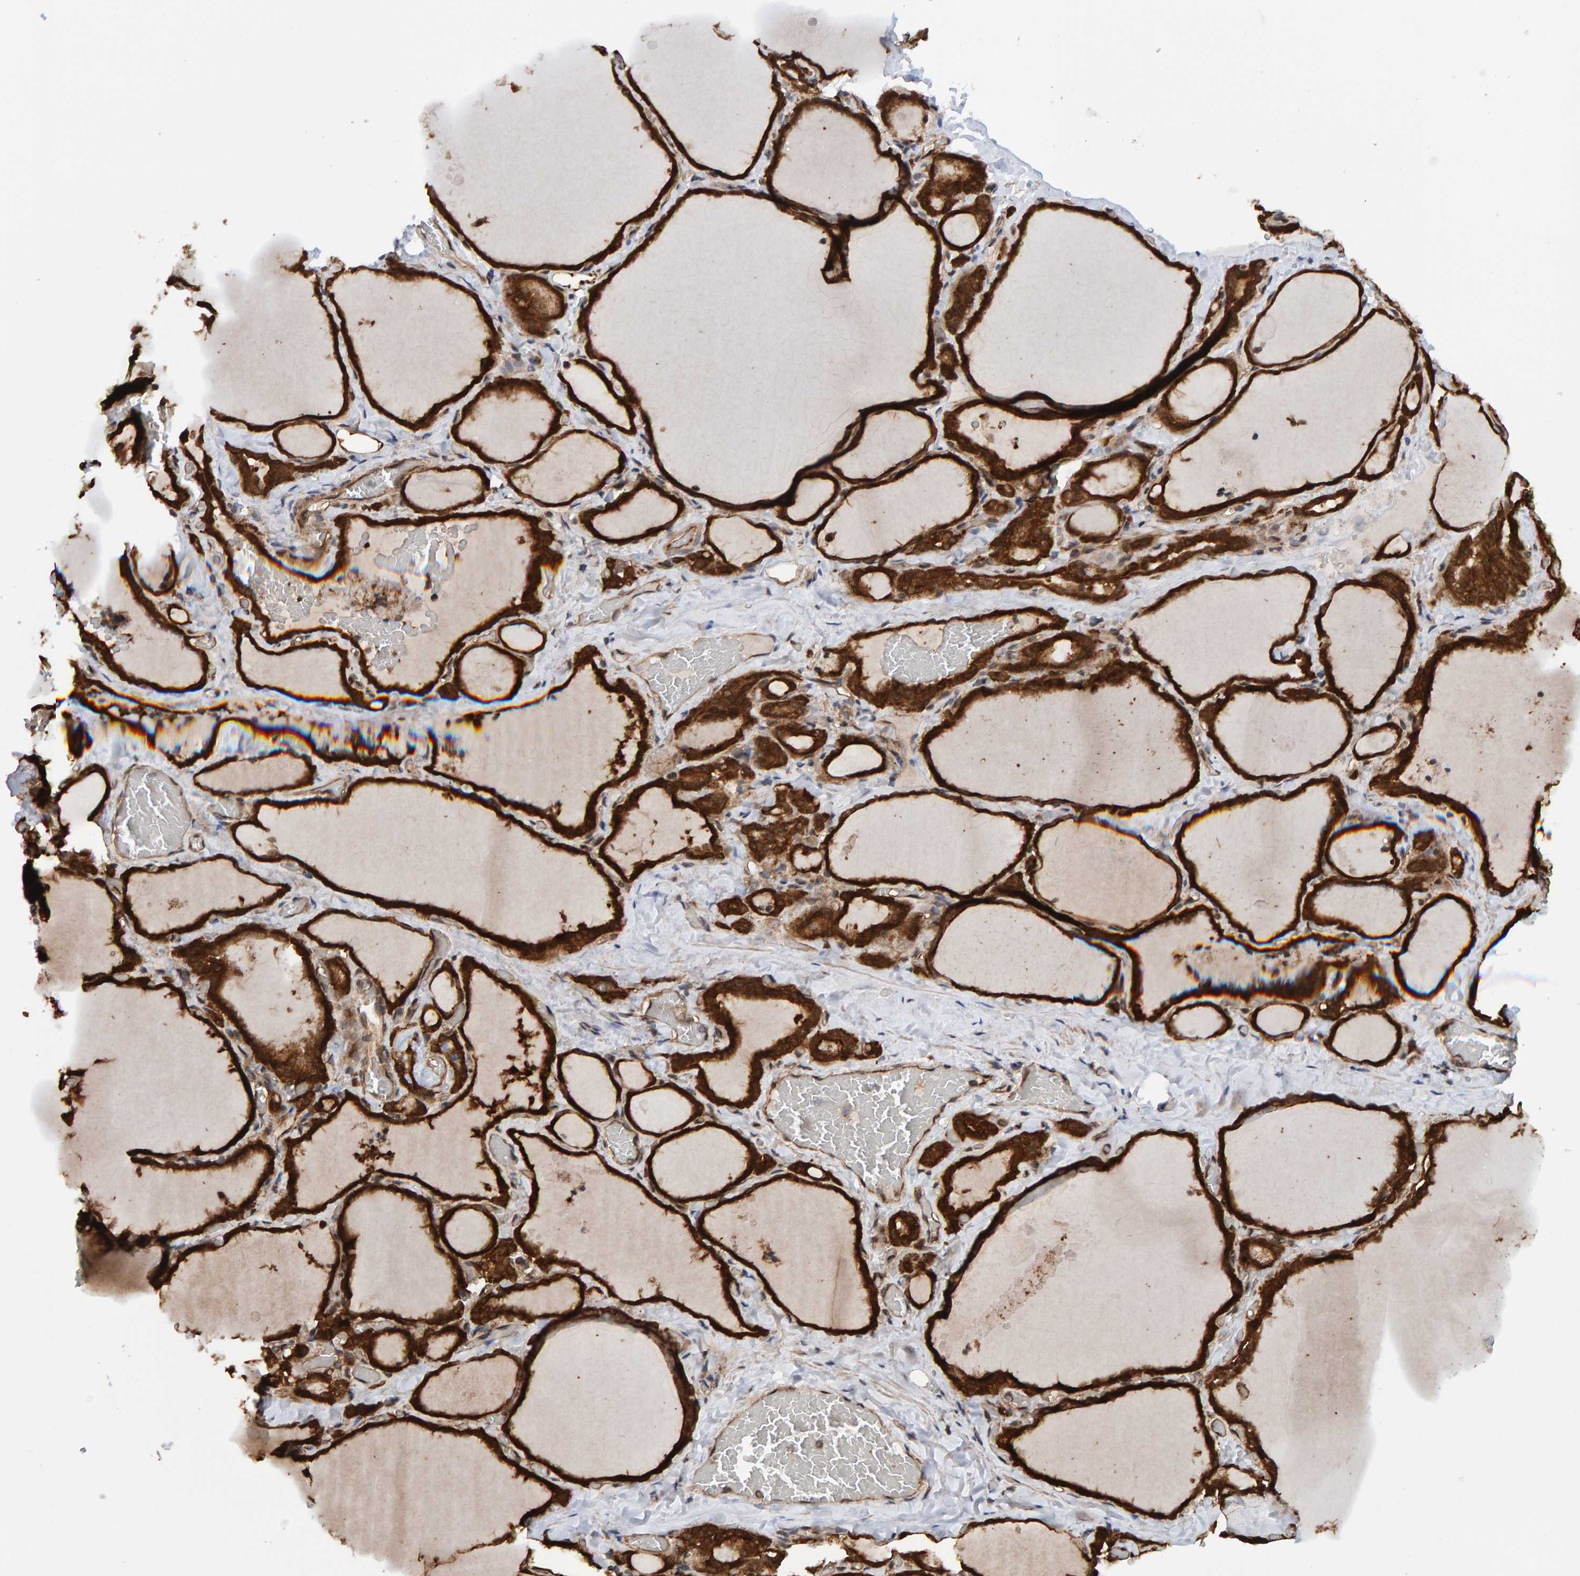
{"staining": {"intensity": "strong", "quantity": ">75%", "location": "cytoplasmic/membranous"}, "tissue": "thyroid gland", "cell_type": "Glandular cells", "image_type": "normal", "snomed": [{"axis": "morphology", "description": "Normal tissue, NOS"}, {"axis": "topography", "description": "Thyroid gland"}], "caption": "An immunohistochemistry histopathology image of benign tissue is shown. Protein staining in brown highlights strong cytoplasmic/membranous positivity in thyroid gland within glandular cells.", "gene": "SCRN2", "patient": {"sex": "female", "age": 22}}